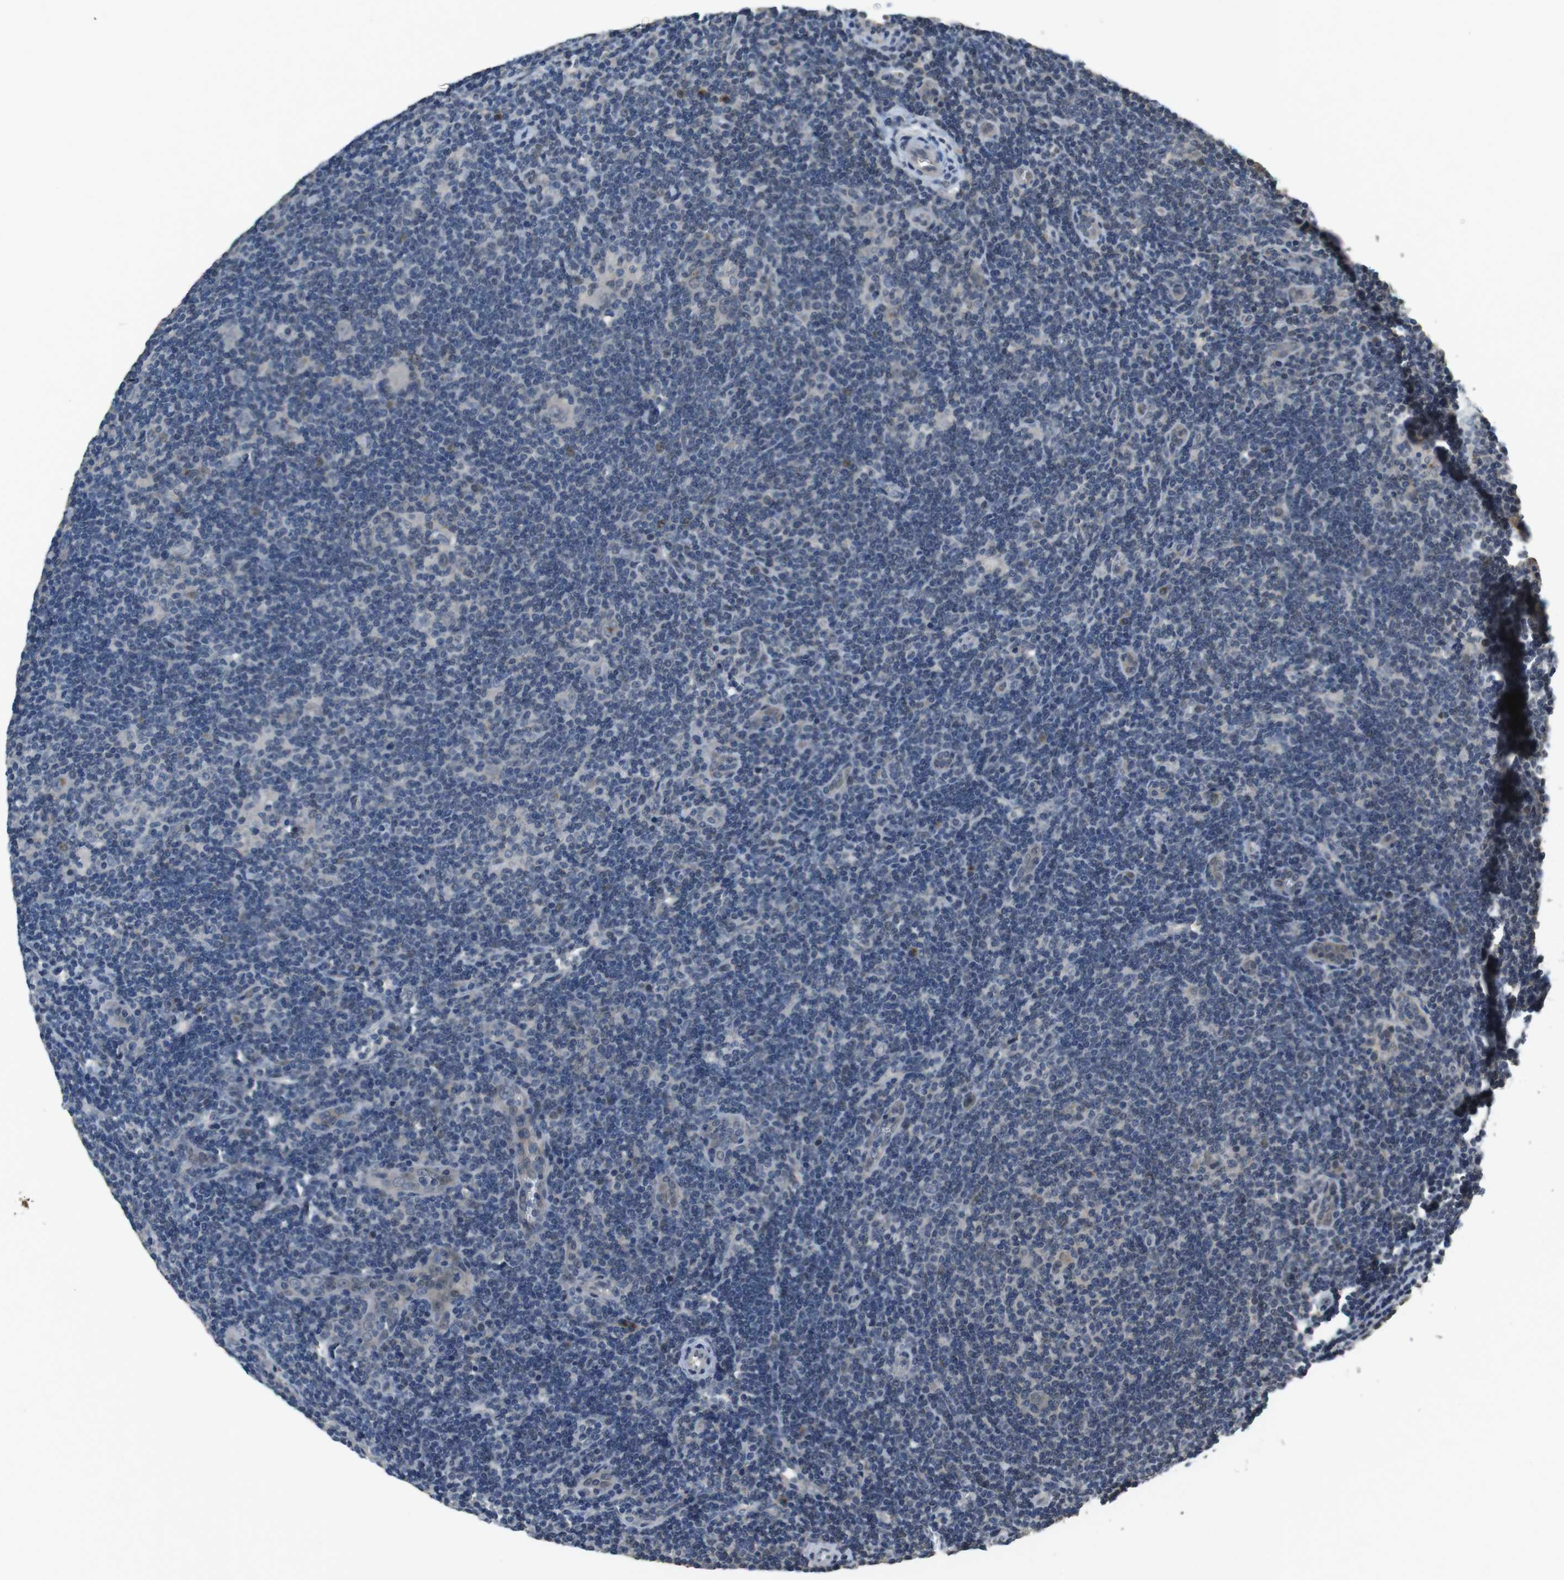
{"staining": {"intensity": "negative", "quantity": "none", "location": "none"}, "tissue": "lymphoma", "cell_type": "Tumor cells", "image_type": "cancer", "snomed": [{"axis": "morphology", "description": "Hodgkin's disease, NOS"}, {"axis": "topography", "description": "Lymph node"}], "caption": "Immunohistochemistry photomicrograph of human Hodgkin's disease stained for a protein (brown), which reveals no staining in tumor cells.", "gene": "CLDN7", "patient": {"sex": "female", "age": 57}}